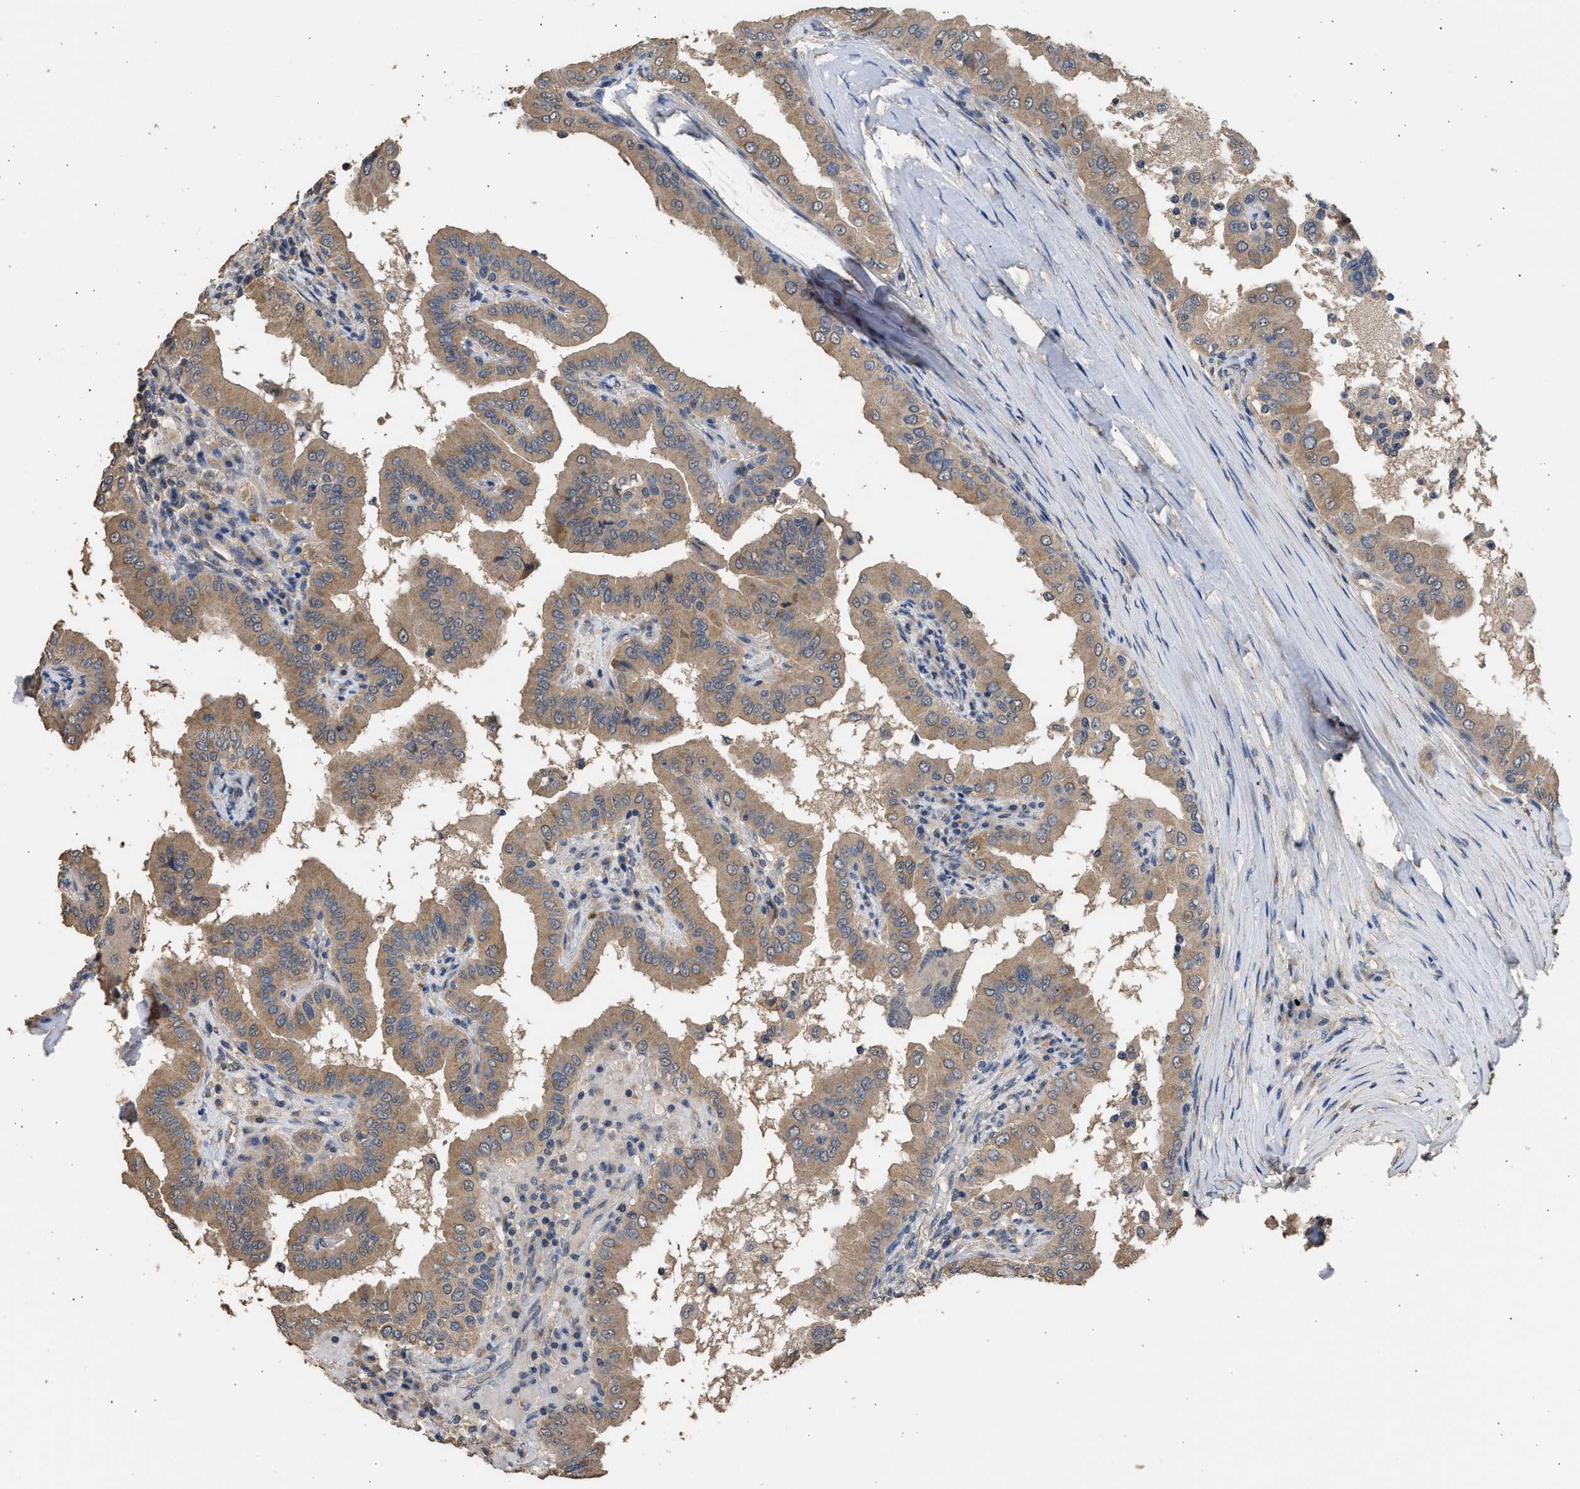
{"staining": {"intensity": "moderate", "quantity": ">75%", "location": "cytoplasmic/membranous"}, "tissue": "thyroid cancer", "cell_type": "Tumor cells", "image_type": "cancer", "snomed": [{"axis": "morphology", "description": "Papillary adenocarcinoma, NOS"}, {"axis": "topography", "description": "Thyroid gland"}], "caption": "IHC of thyroid papillary adenocarcinoma shows medium levels of moderate cytoplasmic/membranous positivity in about >75% of tumor cells. (DAB (3,3'-diaminobenzidine) = brown stain, brightfield microscopy at high magnification).", "gene": "SPINT2", "patient": {"sex": "male", "age": 33}}